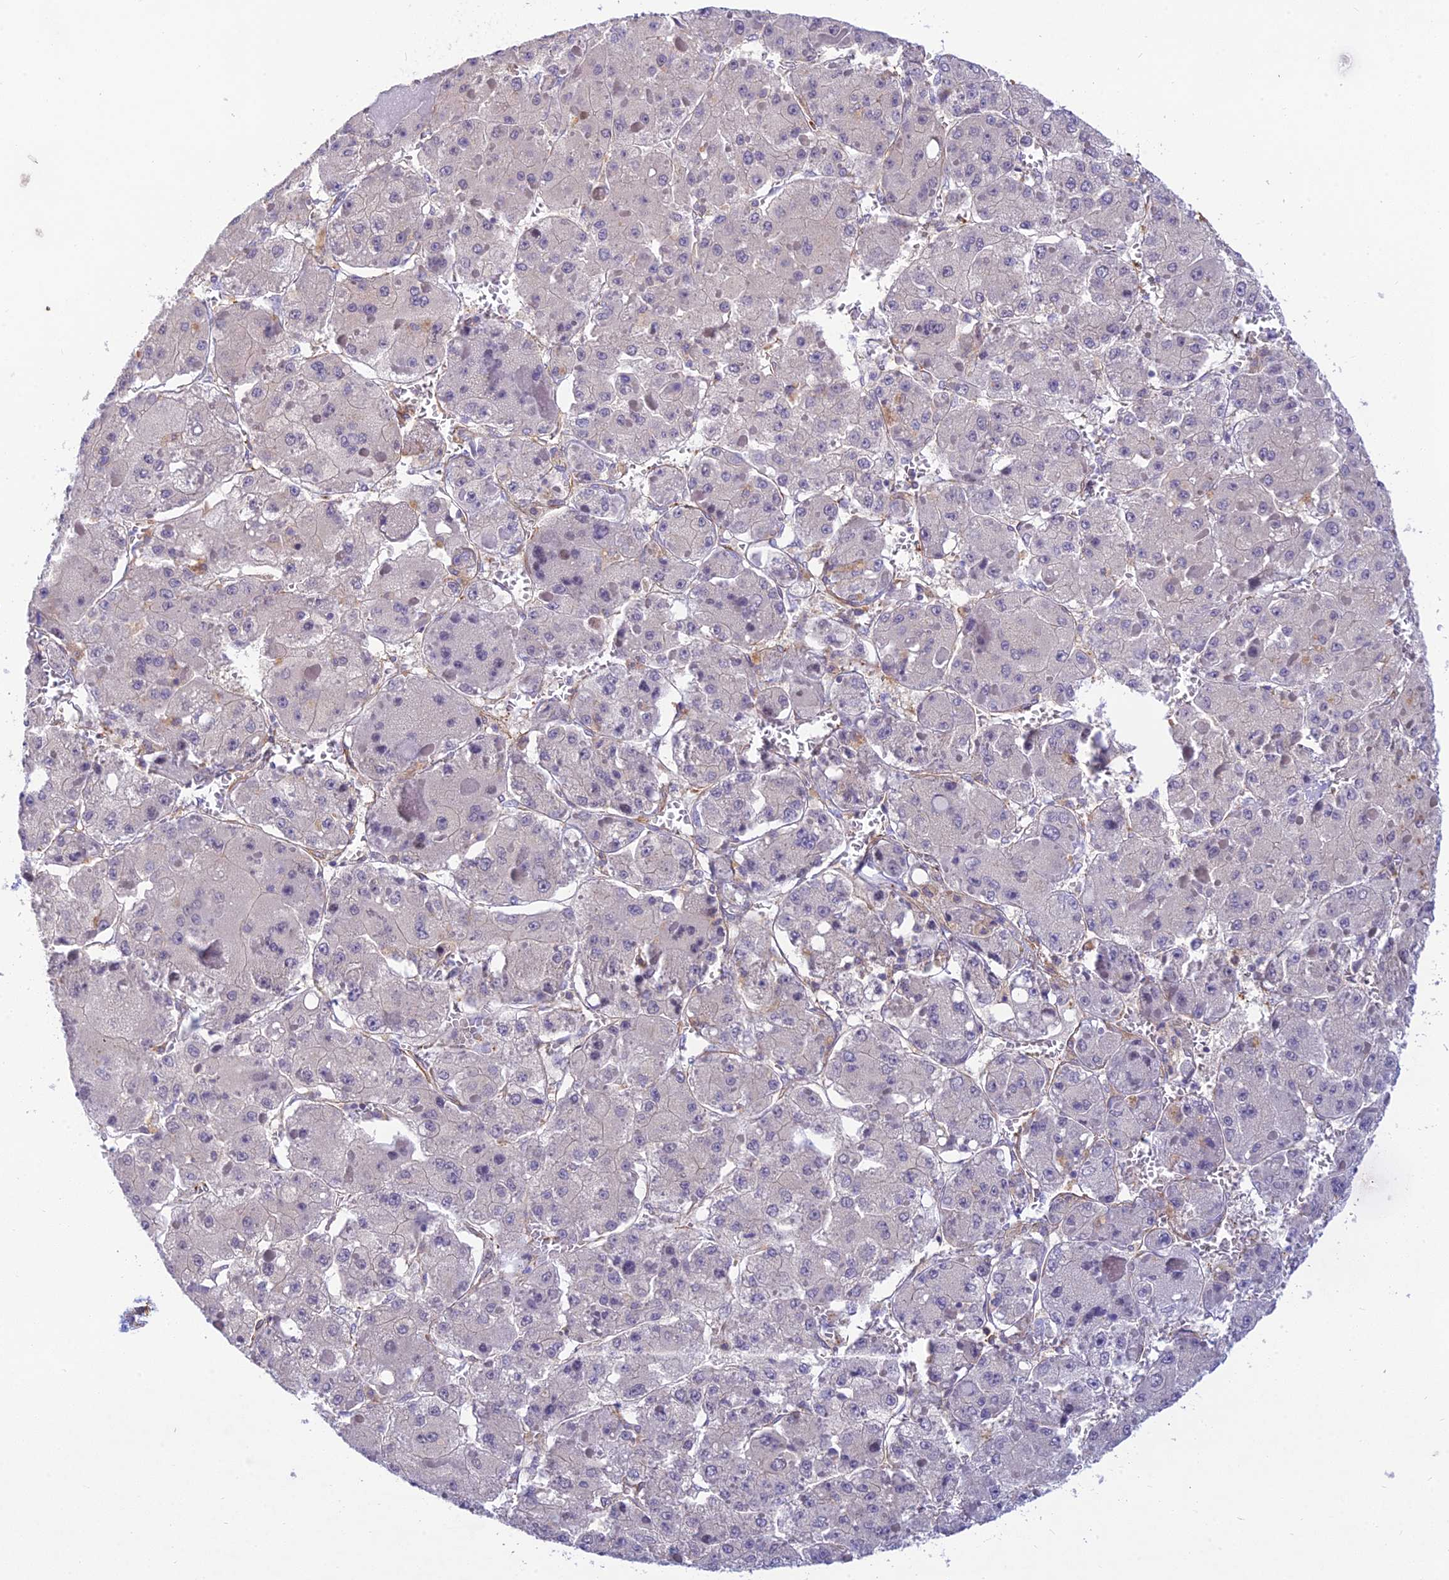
{"staining": {"intensity": "negative", "quantity": "none", "location": "none"}, "tissue": "liver cancer", "cell_type": "Tumor cells", "image_type": "cancer", "snomed": [{"axis": "morphology", "description": "Carcinoma, Hepatocellular, NOS"}, {"axis": "topography", "description": "Liver"}], "caption": "IHC of liver cancer (hepatocellular carcinoma) exhibits no expression in tumor cells.", "gene": "FBXW4", "patient": {"sex": "female", "age": 73}}